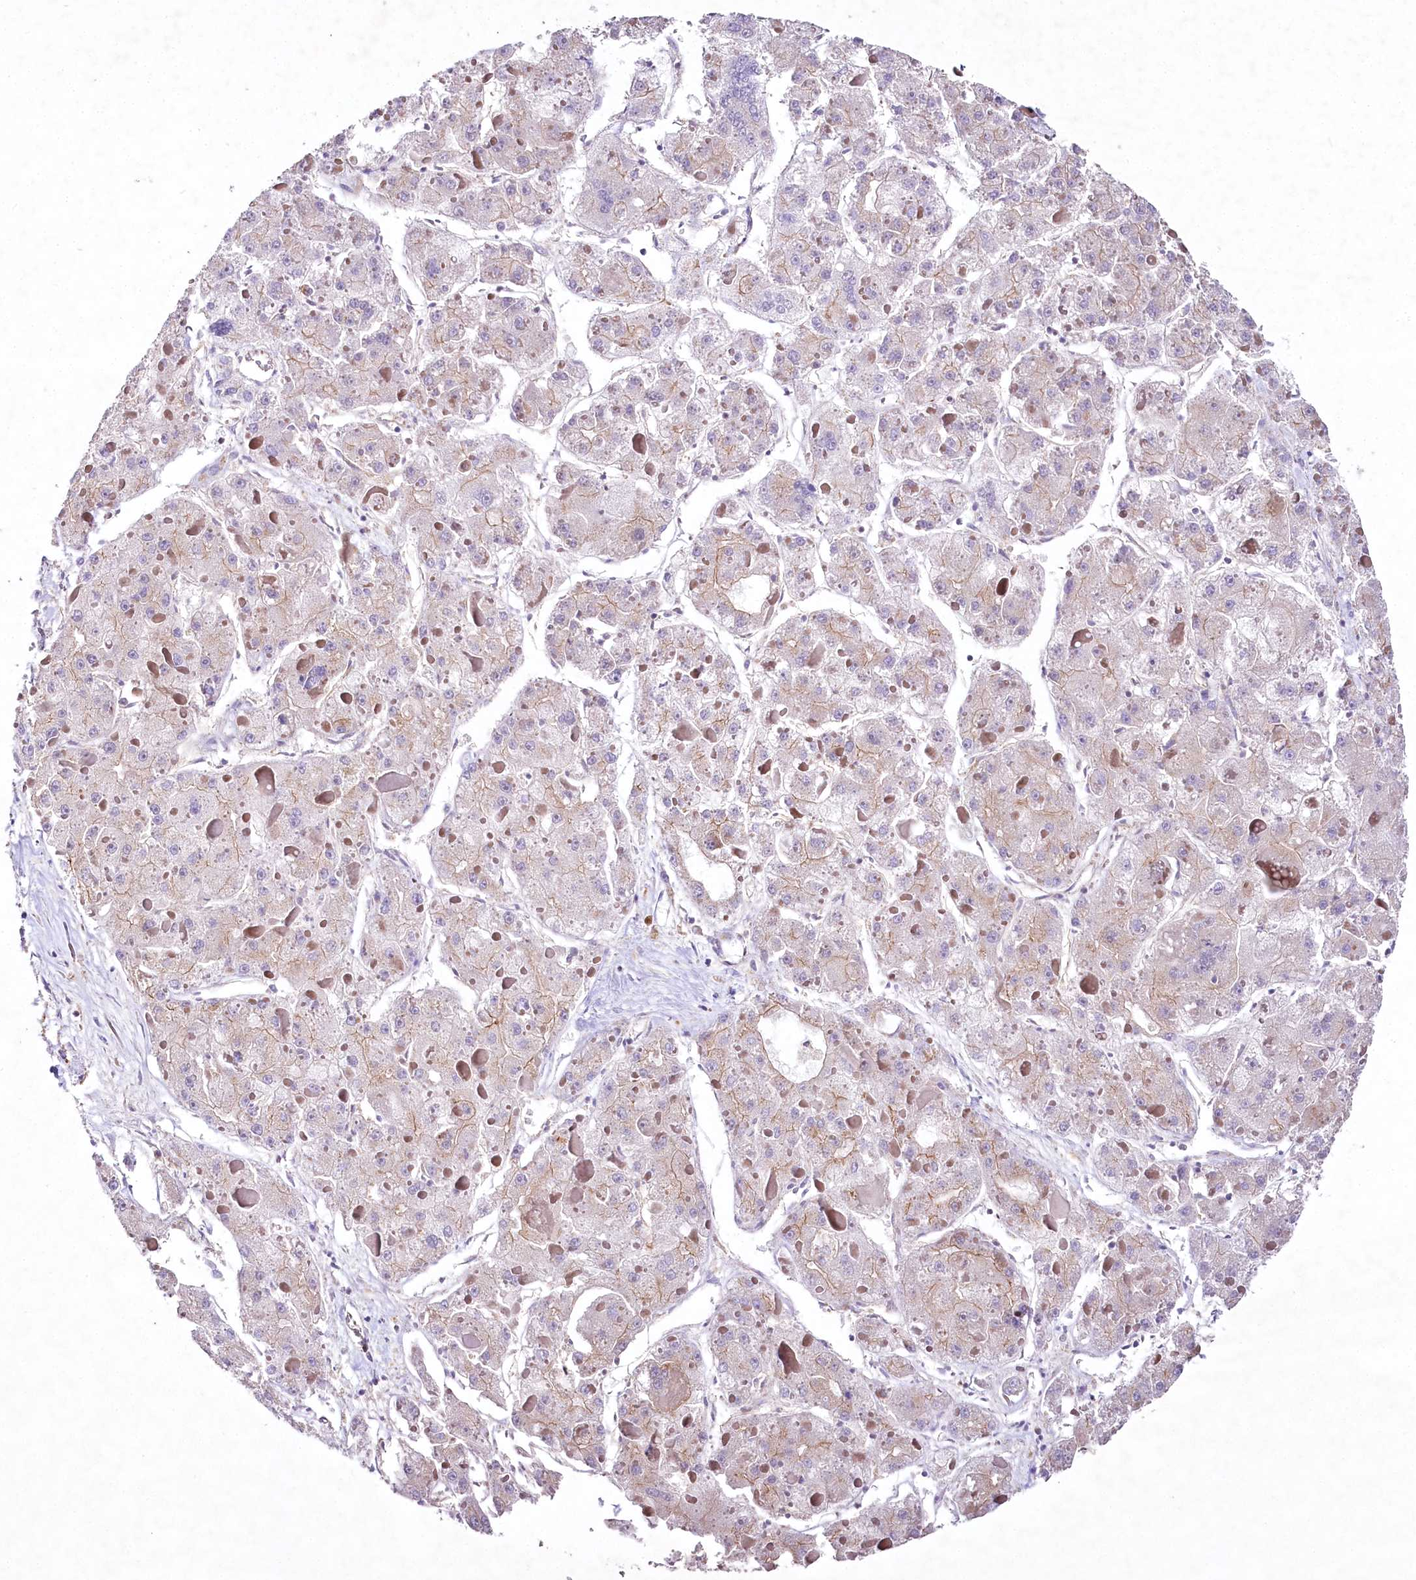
{"staining": {"intensity": "negative", "quantity": "none", "location": "none"}, "tissue": "liver cancer", "cell_type": "Tumor cells", "image_type": "cancer", "snomed": [{"axis": "morphology", "description": "Carcinoma, Hepatocellular, NOS"}, {"axis": "topography", "description": "Liver"}], "caption": "This image is of liver hepatocellular carcinoma stained with IHC to label a protein in brown with the nuclei are counter-stained blue. There is no staining in tumor cells.", "gene": "STX6", "patient": {"sex": "female", "age": 73}}